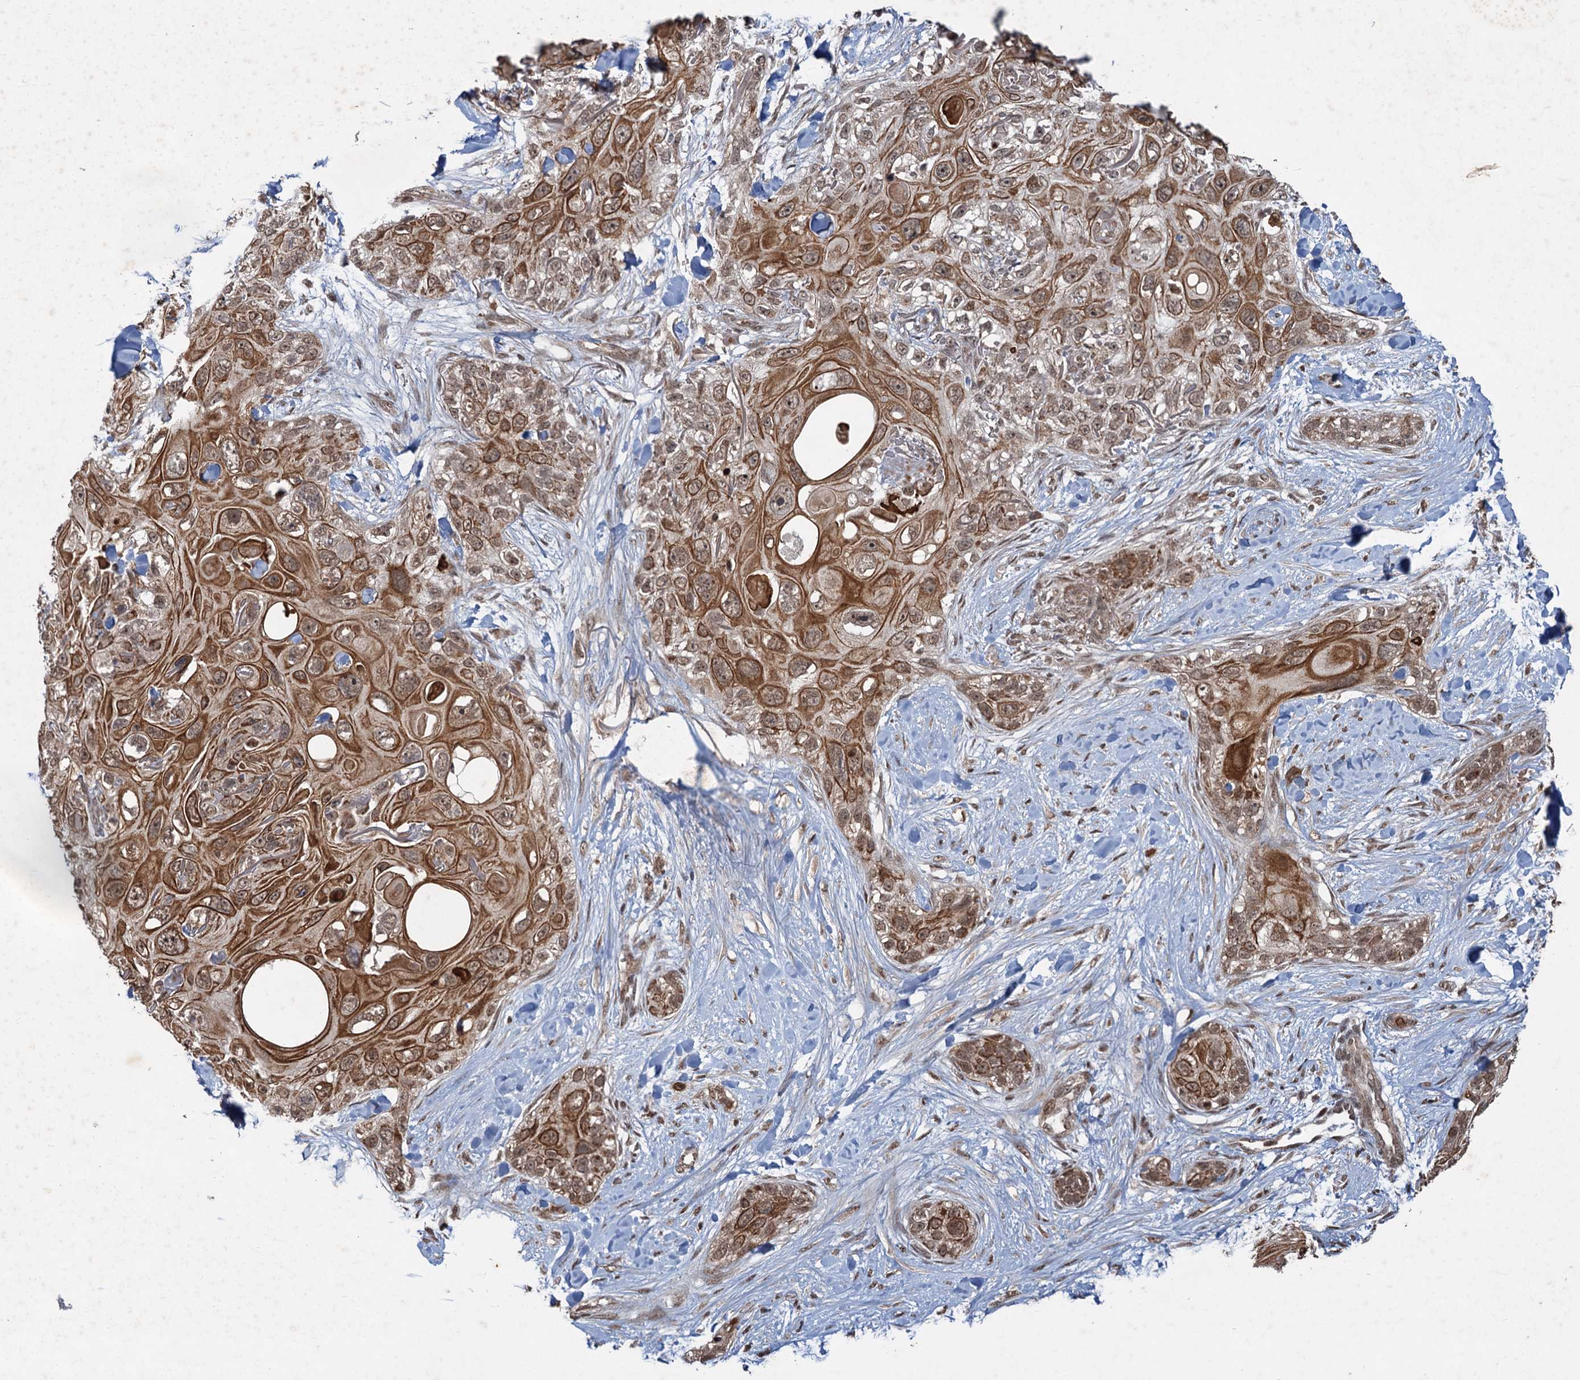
{"staining": {"intensity": "moderate", "quantity": ">75%", "location": "cytoplasmic/membranous,nuclear"}, "tissue": "skin cancer", "cell_type": "Tumor cells", "image_type": "cancer", "snomed": [{"axis": "morphology", "description": "Normal tissue, NOS"}, {"axis": "morphology", "description": "Squamous cell carcinoma, NOS"}, {"axis": "topography", "description": "Skin"}], "caption": "Immunohistochemical staining of skin cancer (squamous cell carcinoma) demonstrates moderate cytoplasmic/membranous and nuclear protein positivity in about >75% of tumor cells.", "gene": "REP15", "patient": {"sex": "male", "age": 72}}